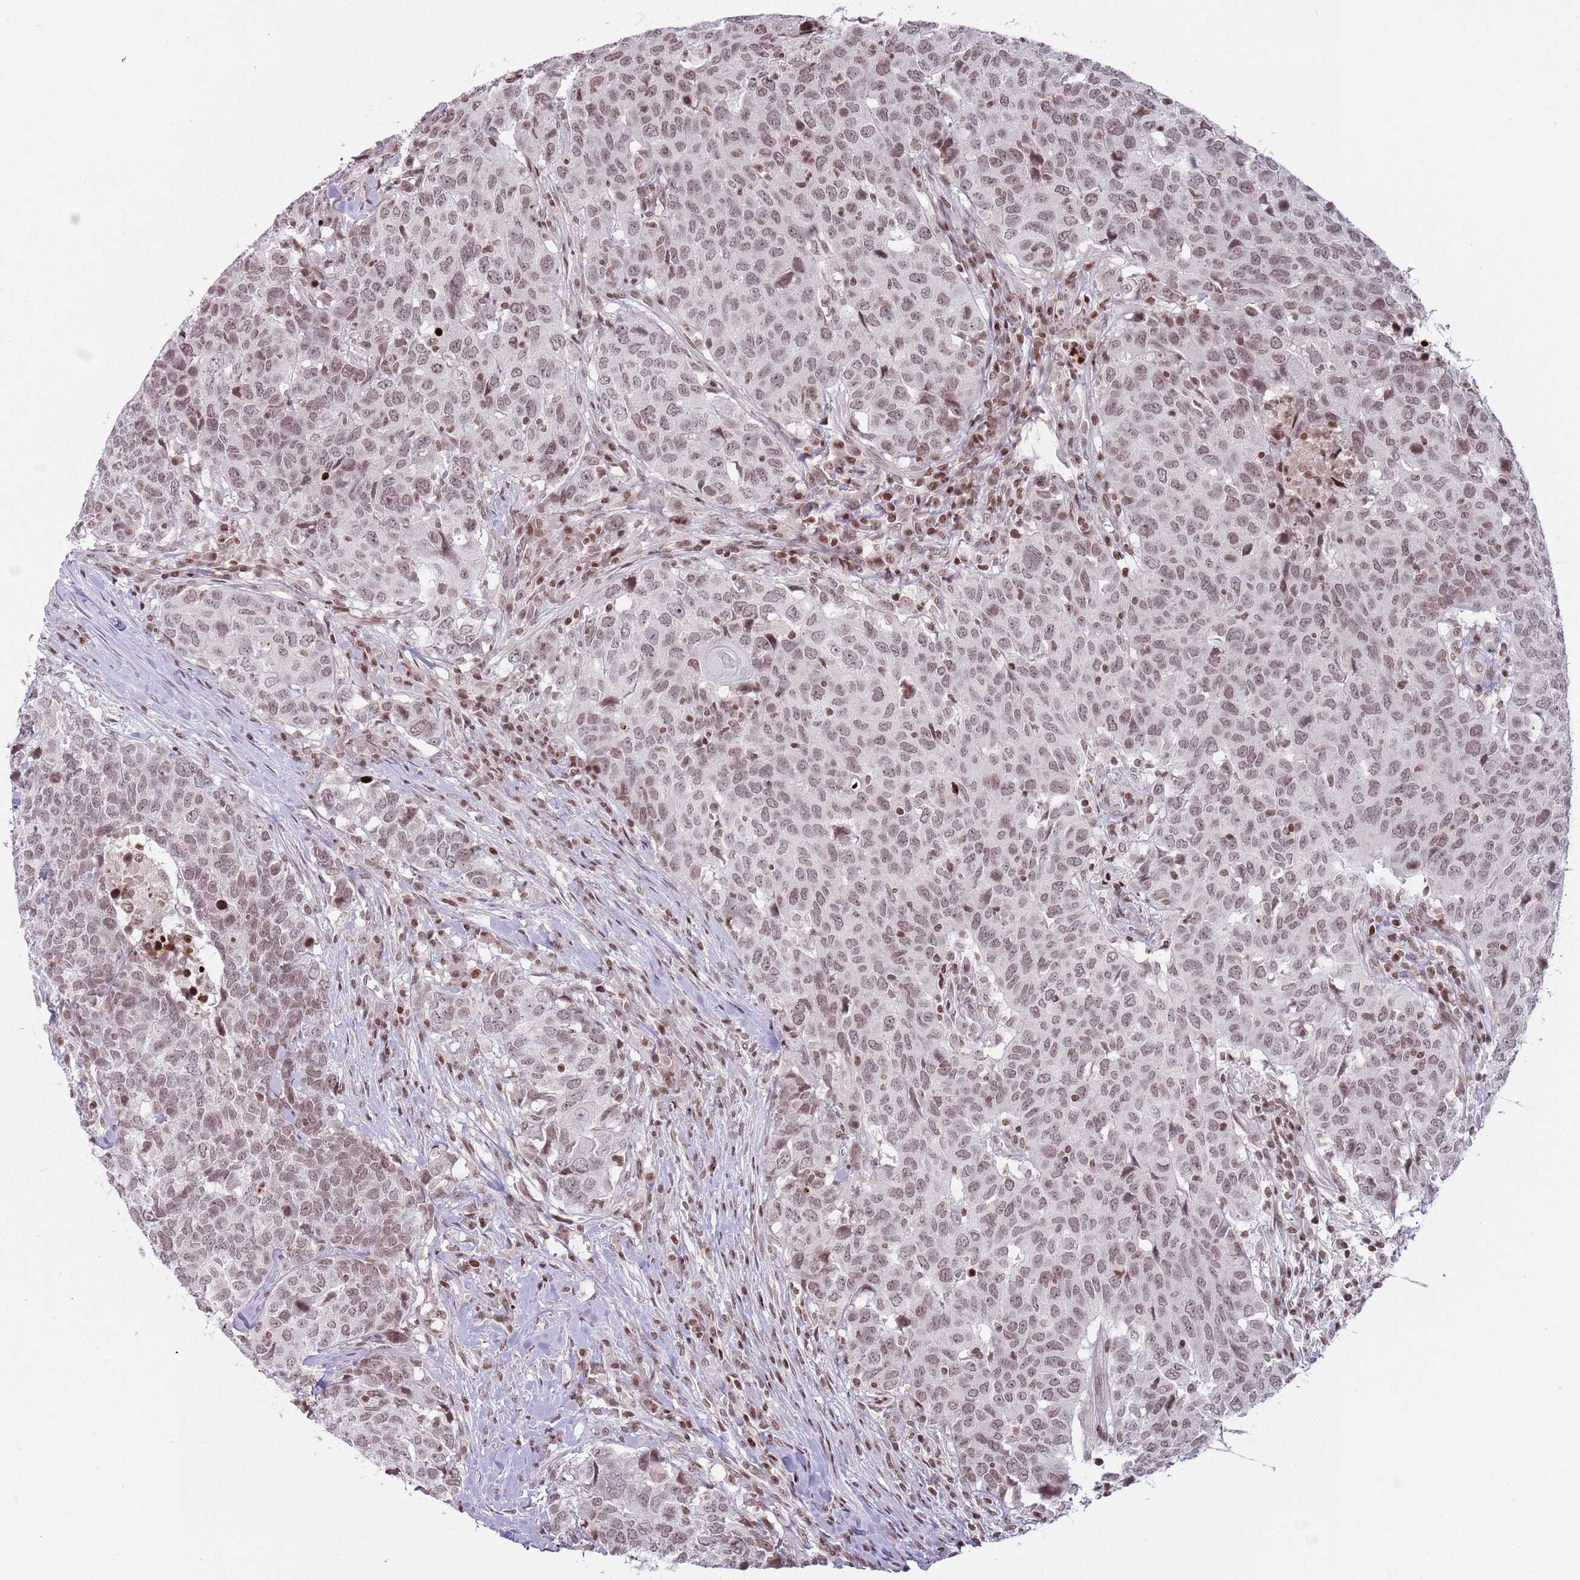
{"staining": {"intensity": "moderate", "quantity": ">75%", "location": "nuclear"}, "tissue": "head and neck cancer", "cell_type": "Tumor cells", "image_type": "cancer", "snomed": [{"axis": "morphology", "description": "Normal tissue, NOS"}, {"axis": "morphology", "description": "Squamous cell carcinoma, NOS"}, {"axis": "topography", "description": "Skeletal muscle"}, {"axis": "topography", "description": "Vascular tissue"}, {"axis": "topography", "description": "Peripheral nerve tissue"}, {"axis": "topography", "description": "Head-Neck"}], "caption": "Tumor cells exhibit medium levels of moderate nuclear positivity in about >75% of cells in human head and neck cancer (squamous cell carcinoma).", "gene": "SH3RF3", "patient": {"sex": "male", "age": 66}}